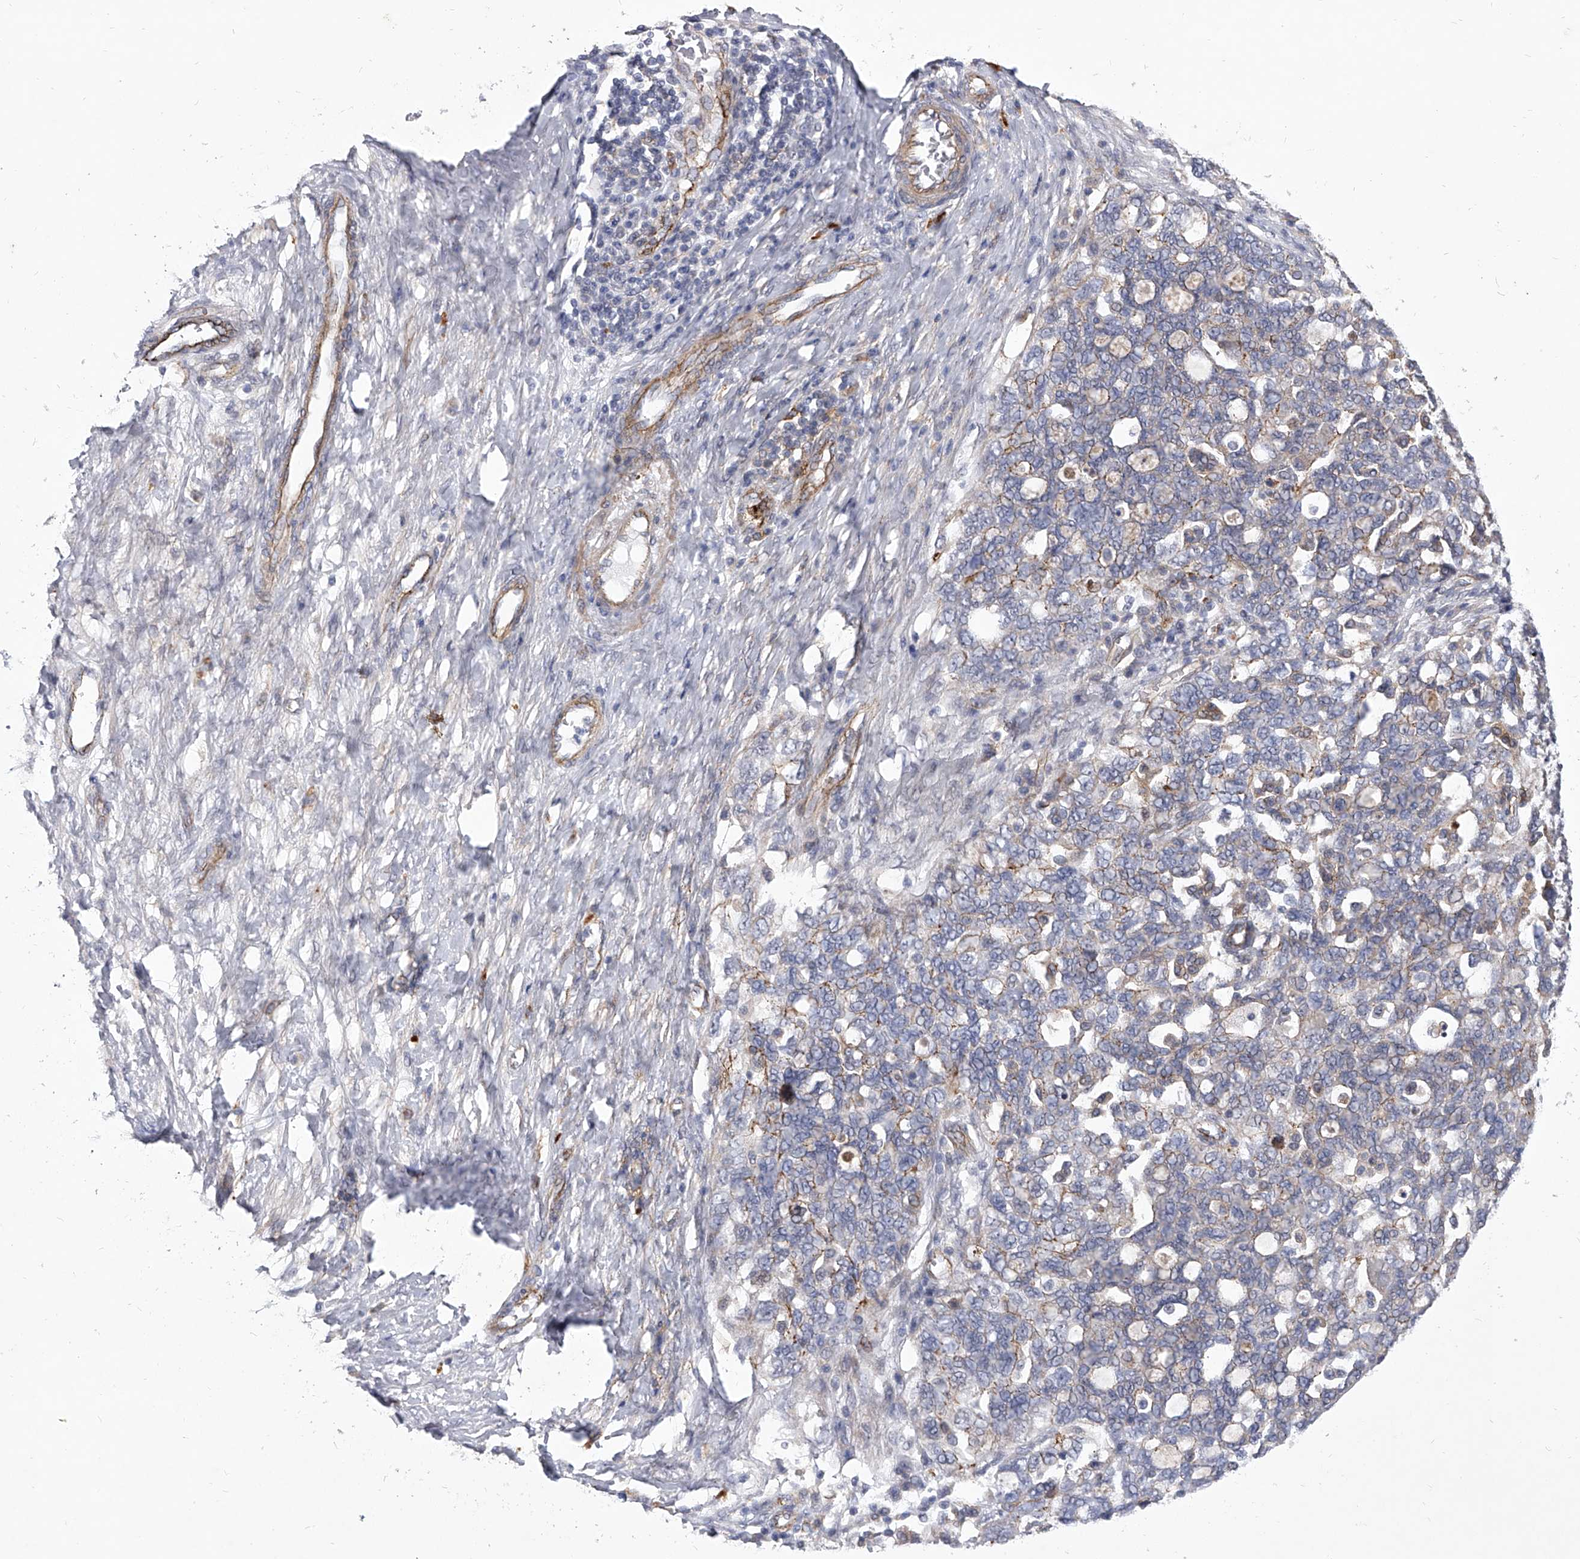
{"staining": {"intensity": "weak", "quantity": "<25%", "location": "cytoplasmic/membranous"}, "tissue": "ovarian cancer", "cell_type": "Tumor cells", "image_type": "cancer", "snomed": [{"axis": "morphology", "description": "Carcinoma, NOS"}, {"axis": "morphology", "description": "Cystadenocarcinoma, serous, NOS"}, {"axis": "topography", "description": "Ovary"}], "caption": "There is no significant positivity in tumor cells of carcinoma (ovarian). The staining was performed using DAB (3,3'-diaminobenzidine) to visualize the protein expression in brown, while the nuclei were stained in blue with hematoxylin (Magnification: 20x).", "gene": "MINDY4", "patient": {"sex": "female", "age": 69}}